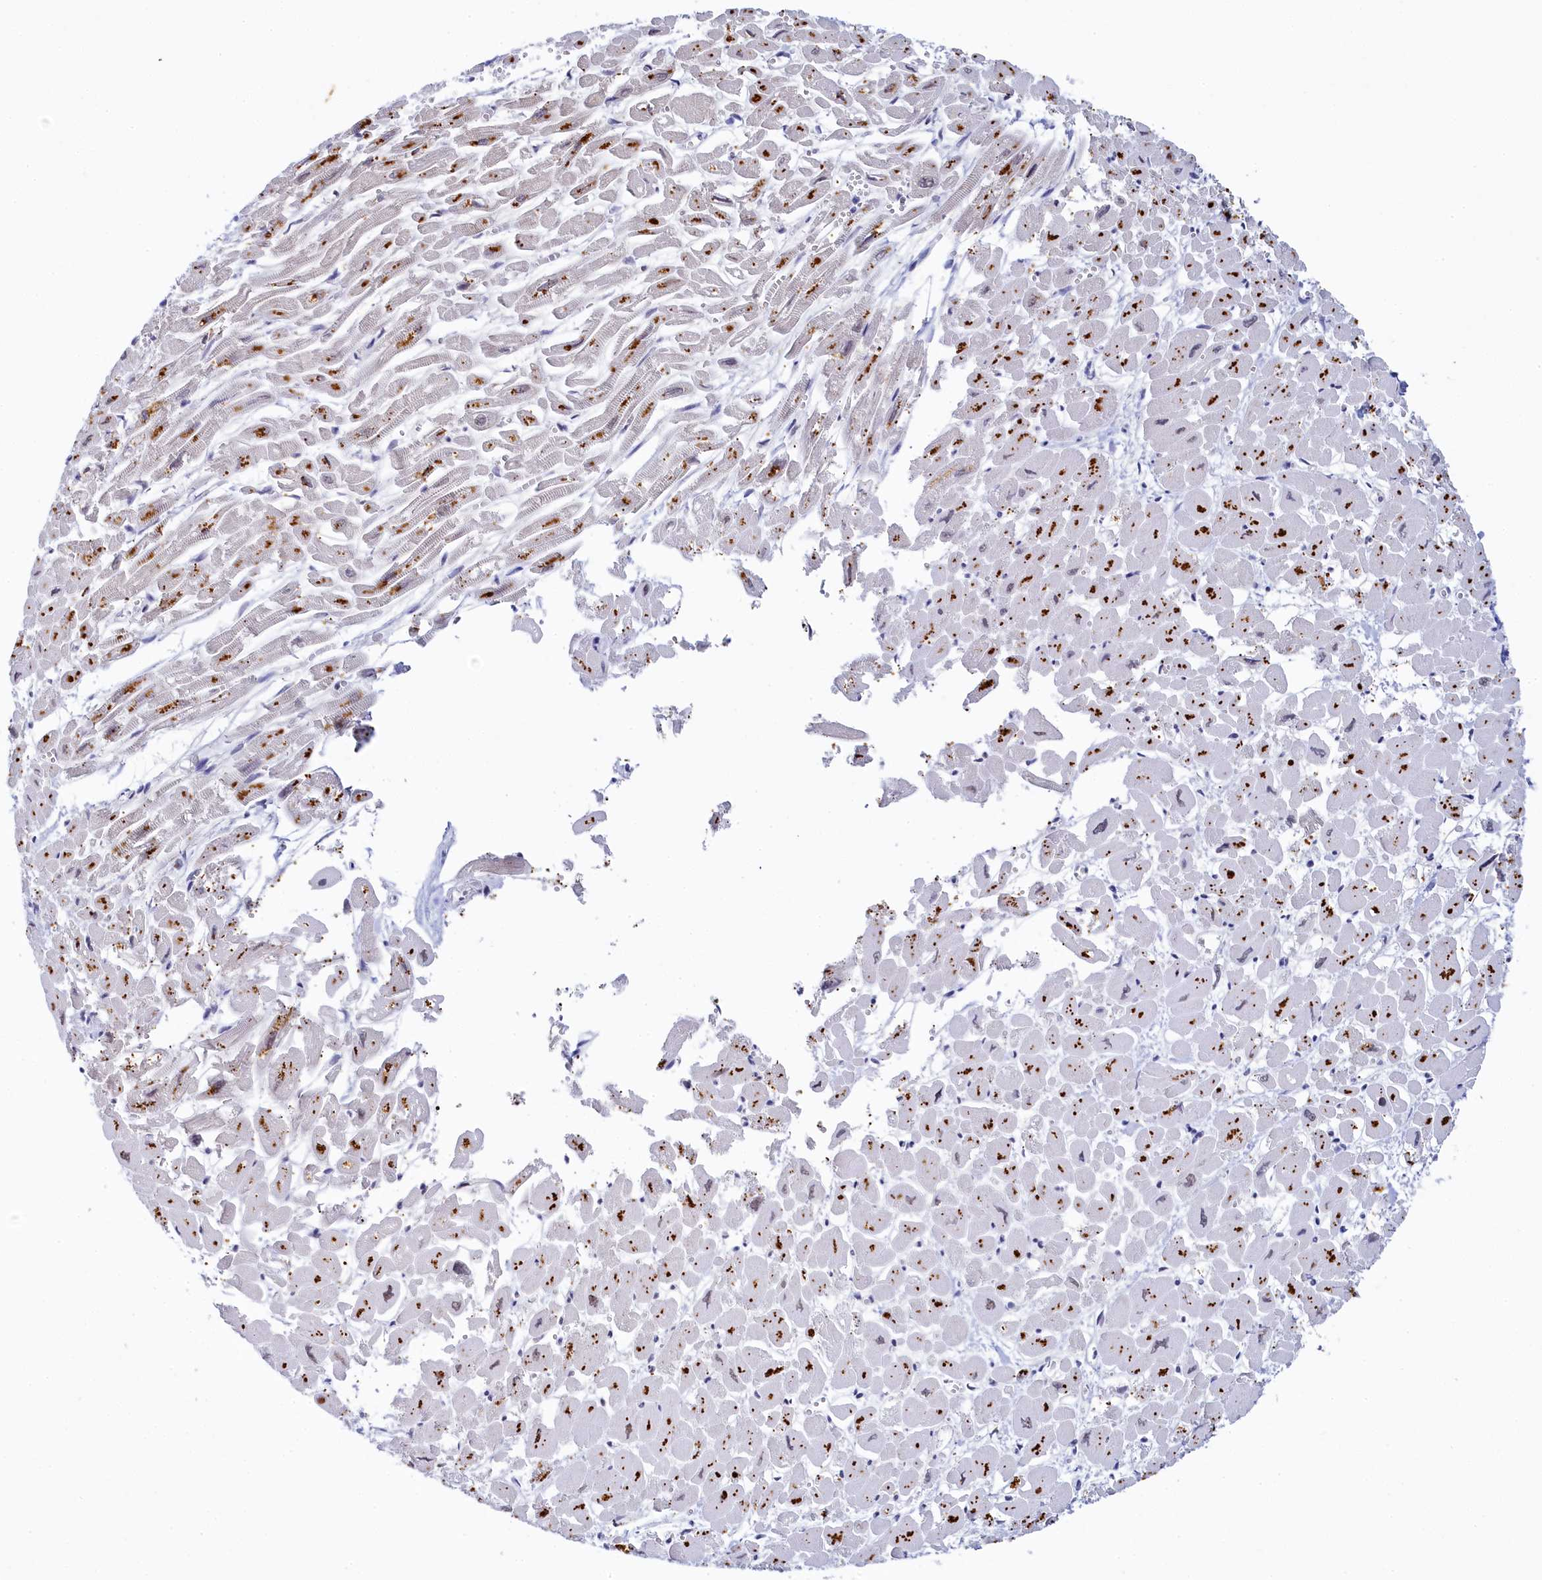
{"staining": {"intensity": "moderate", "quantity": "25%-75%", "location": "cytoplasmic/membranous"}, "tissue": "heart muscle", "cell_type": "Cardiomyocytes", "image_type": "normal", "snomed": [{"axis": "morphology", "description": "Normal tissue, NOS"}, {"axis": "topography", "description": "Heart"}], "caption": "Immunohistochemistry staining of benign heart muscle, which shows medium levels of moderate cytoplasmic/membranous expression in about 25%-75% of cardiomyocytes indicating moderate cytoplasmic/membranous protein expression. The staining was performed using DAB (3,3'-diaminobenzidine) (brown) for protein detection and nuclei were counterstained in hematoxylin (blue).", "gene": "INTS14", "patient": {"sex": "male", "age": 54}}